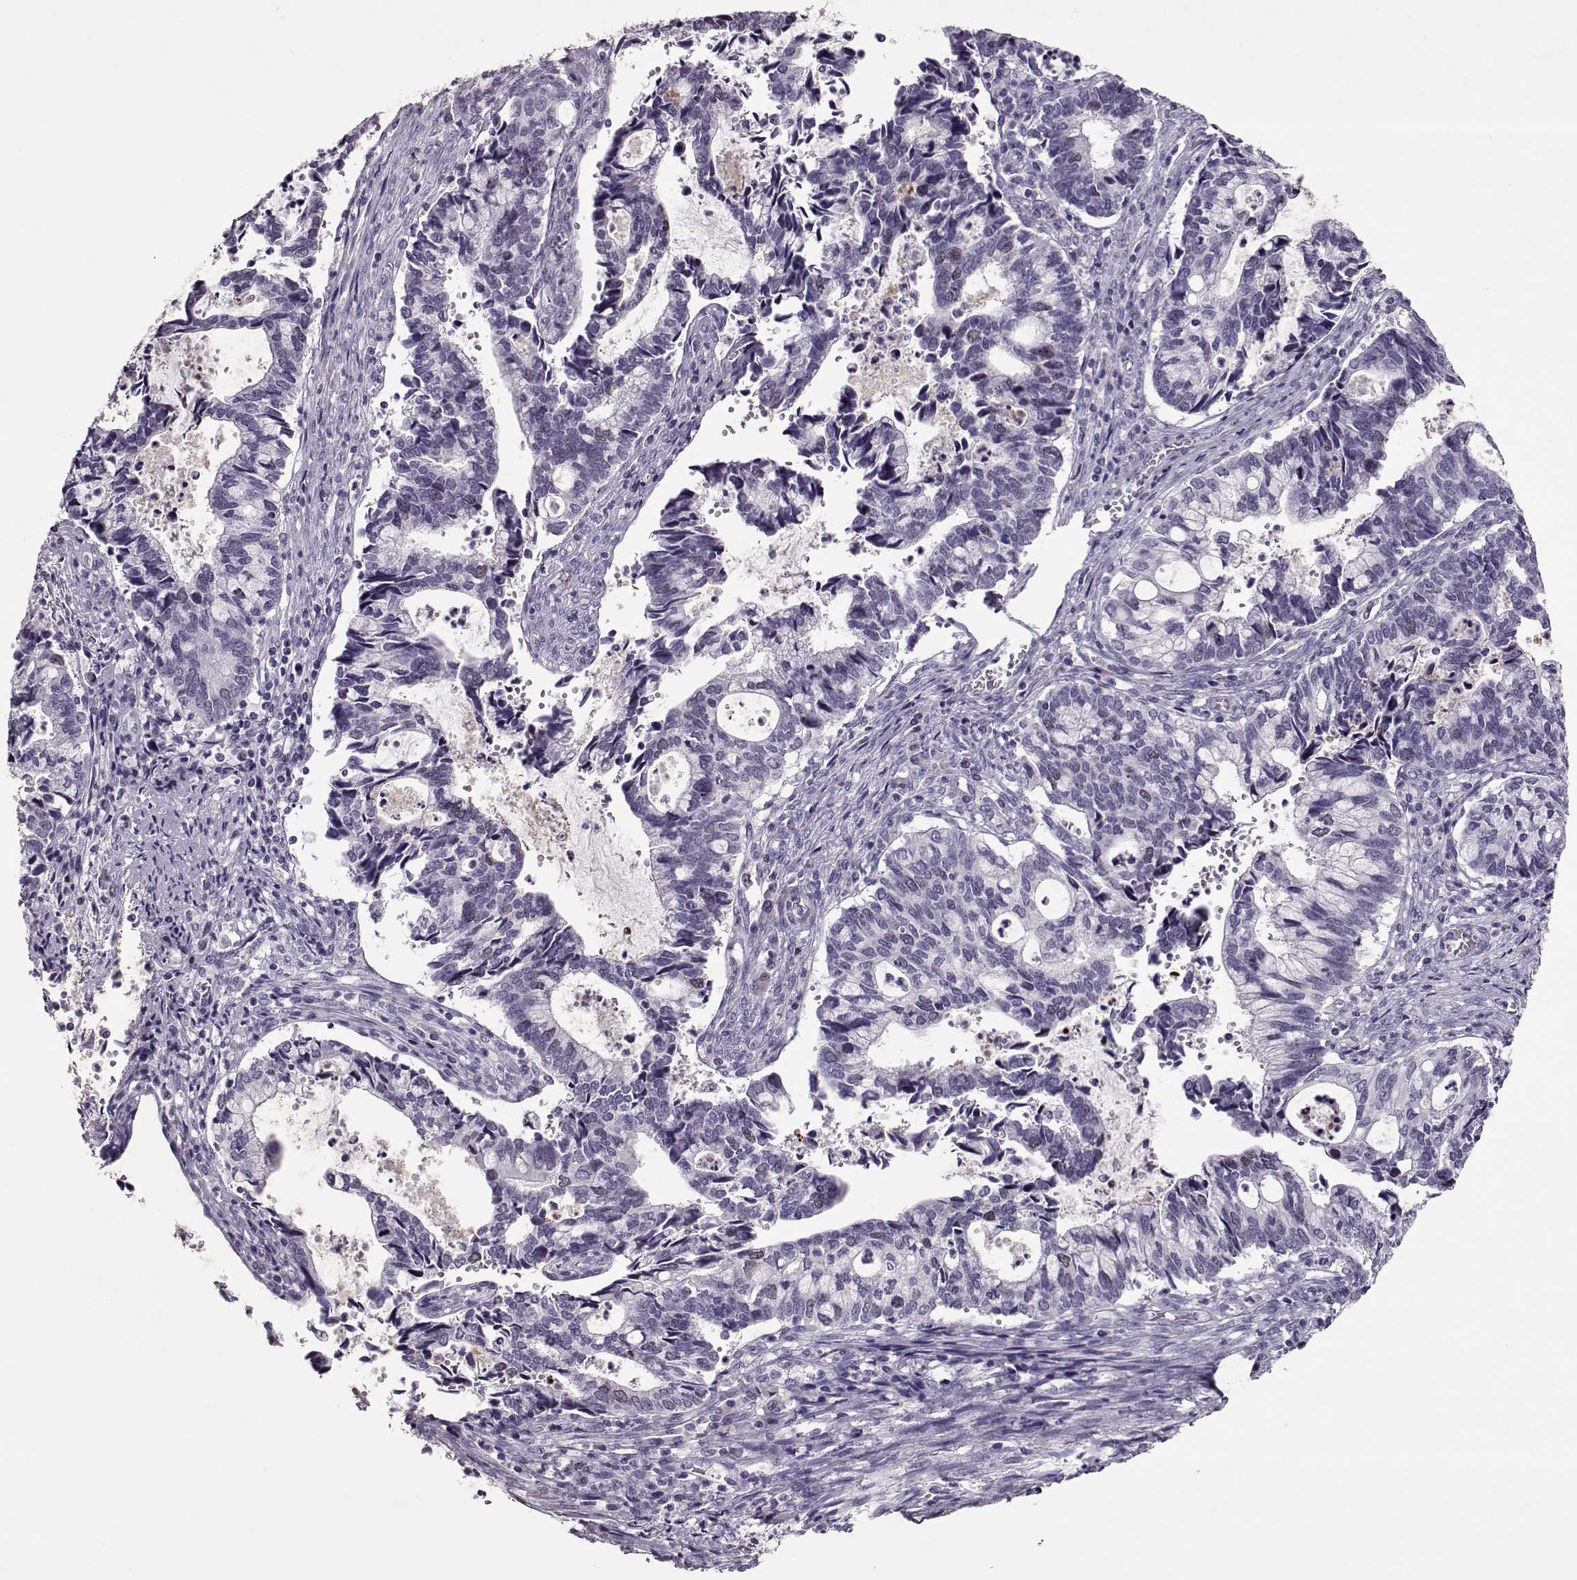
{"staining": {"intensity": "weak", "quantity": "<25%", "location": "nuclear"}, "tissue": "cervical cancer", "cell_type": "Tumor cells", "image_type": "cancer", "snomed": [{"axis": "morphology", "description": "Adenocarcinoma, NOS"}, {"axis": "topography", "description": "Cervix"}], "caption": "The photomicrograph shows no significant expression in tumor cells of cervical adenocarcinoma.", "gene": "SGO1", "patient": {"sex": "female", "age": 42}}